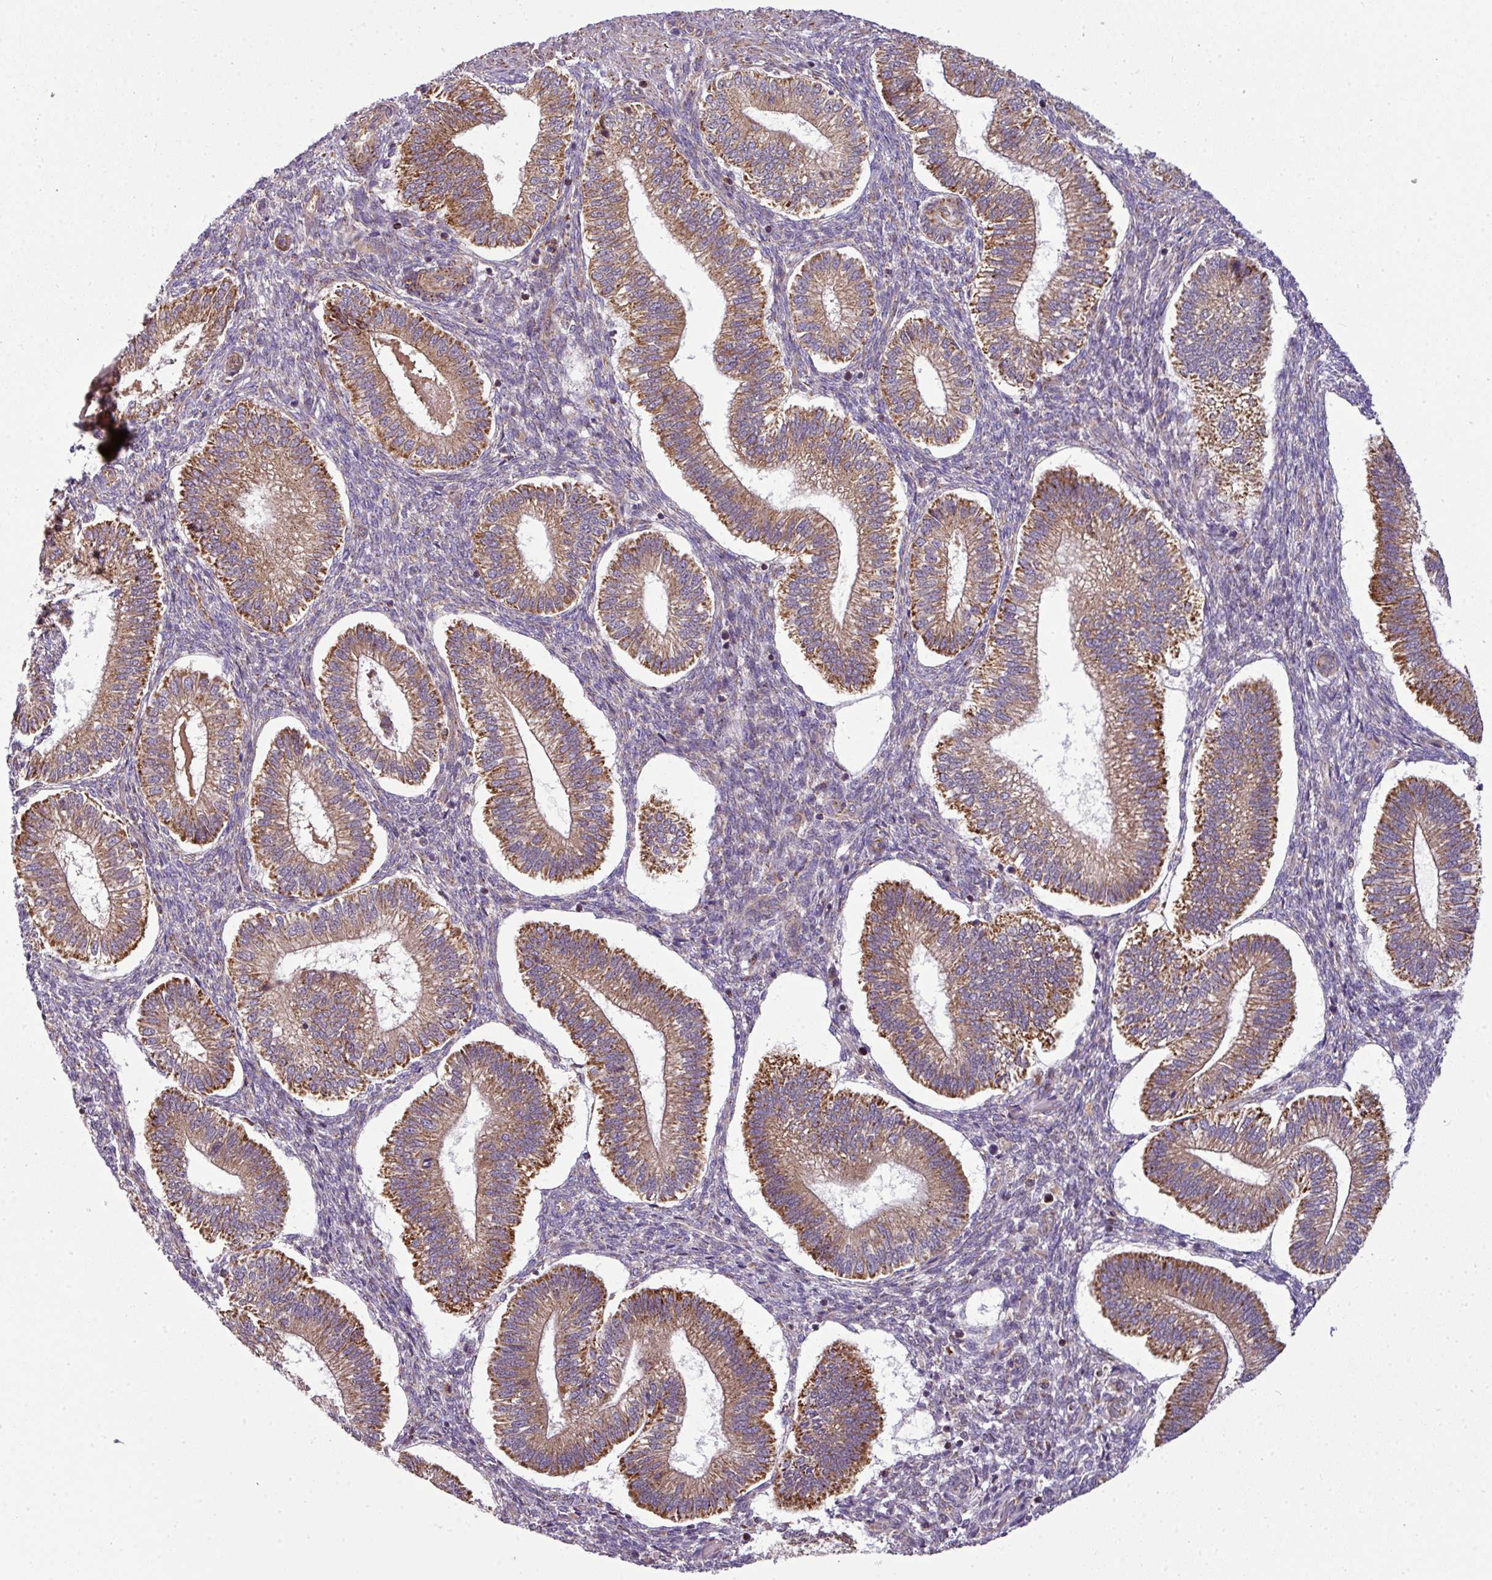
{"staining": {"intensity": "weak", "quantity": "25%-75%", "location": "cytoplasmic/membranous"}, "tissue": "endometrium", "cell_type": "Cells in endometrial stroma", "image_type": "normal", "snomed": [{"axis": "morphology", "description": "Normal tissue, NOS"}, {"axis": "topography", "description": "Endometrium"}], "caption": "A high-resolution image shows immunohistochemistry (IHC) staining of normal endometrium, which reveals weak cytoplasmic/membranous staining in about 25%-75% of cells in endometrial stroma.", "gene": "PRELID3B", "patient": {"sex": "female", "age": 25}}